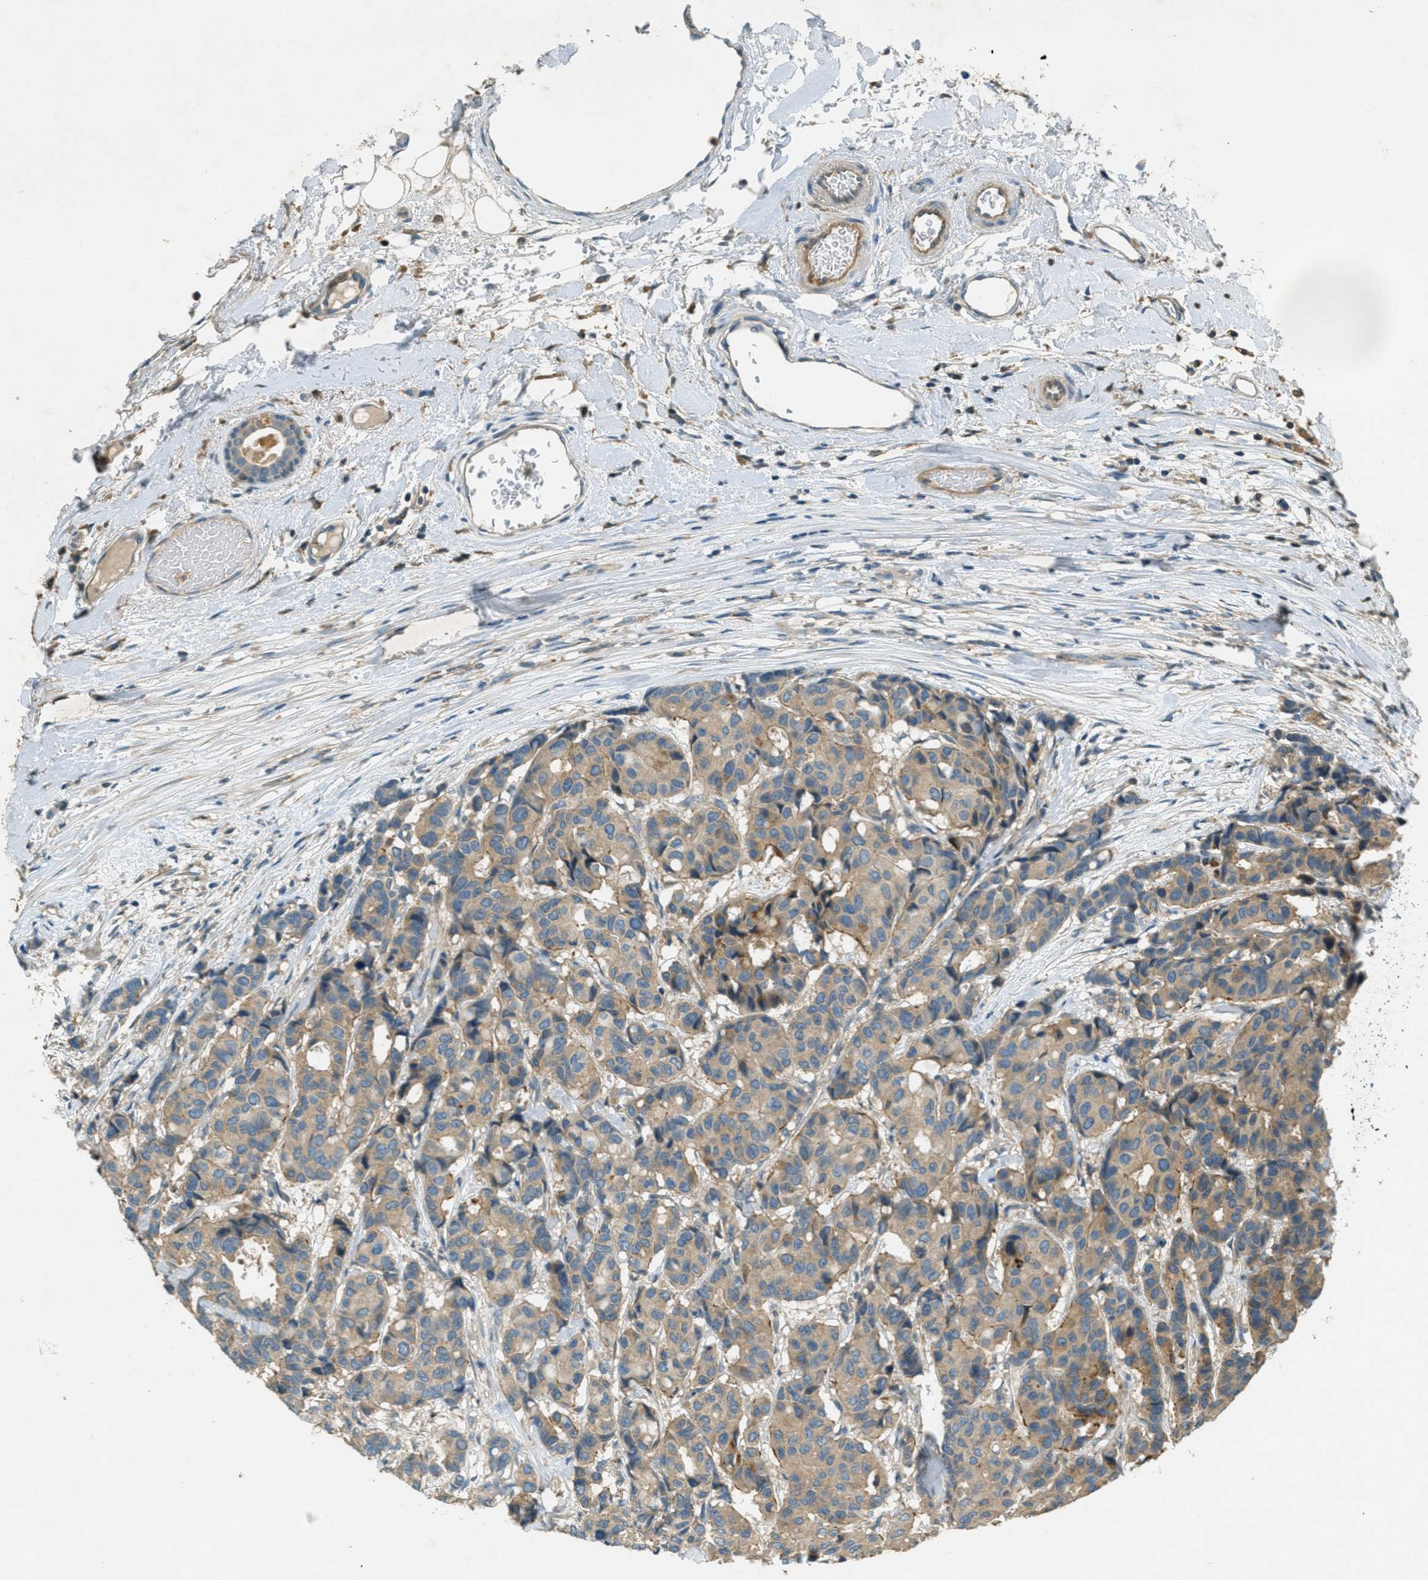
{"staining": {"intensity": "weak", "quantity": ">75%", "location": "cytoplasmic/membranous"}, "tissue": "breast cancer", "cell_type": "Tumor cells", "image_type": "cancer", "snomed": [{"axis": "morphology", "description": "Duct carcinoma"}, {"axis": "topography", "description": "Breast"}], "caption": "IHC of human invasive ductal carcinoma (breast) demonstrates low levels of weak cytoplasmic/membranous positivity in about >75% of tumor cells.", "gene": "NUDT4", "patient": {"sex": "female", "age": 87}}